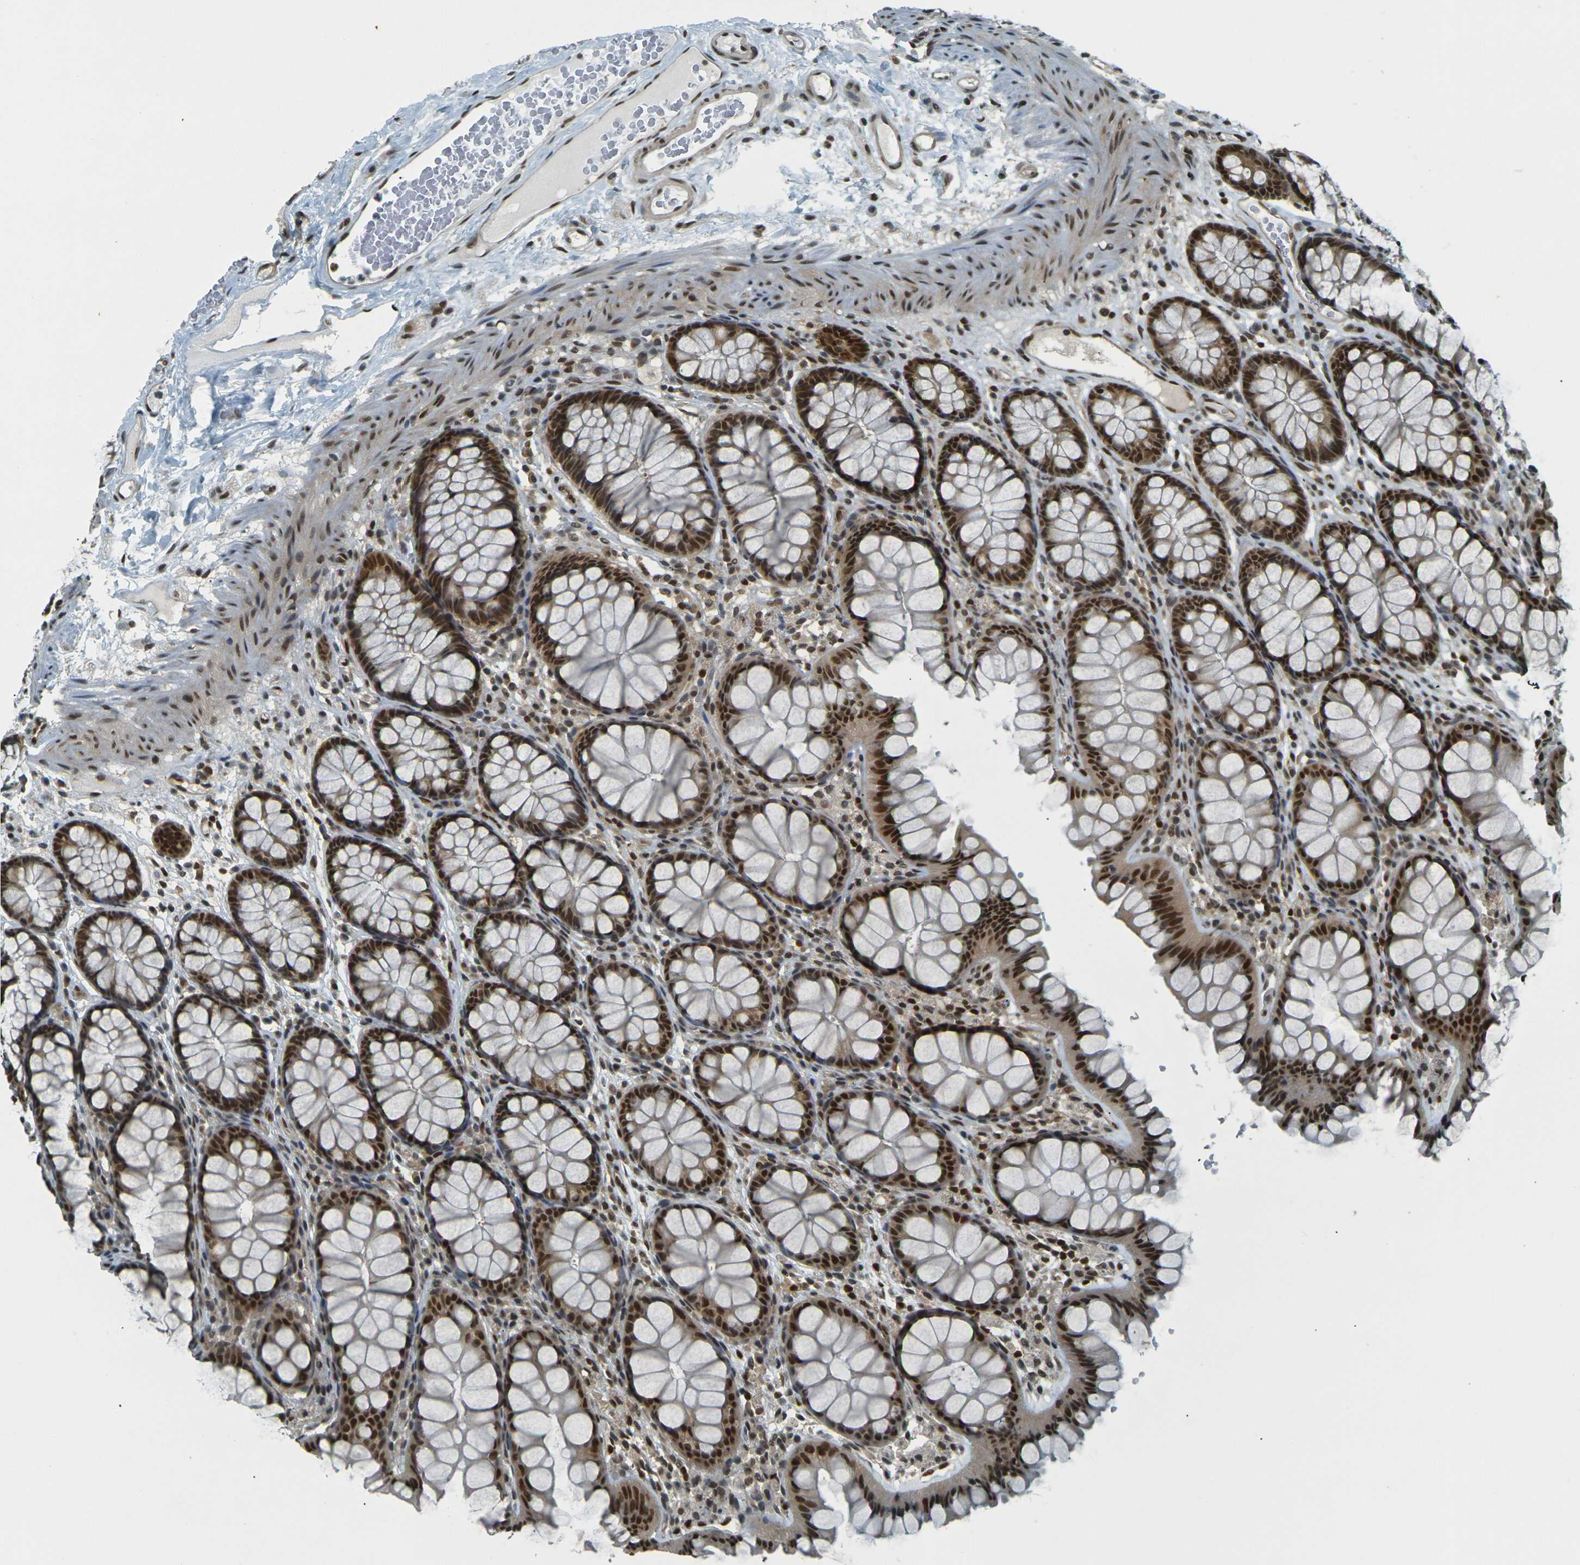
{"staining": {"intensity": "strong", "quantity": ">75%", "location": "nuclear"}, "tissue": "colon", "cell_type": "Endothelial cells", "image_type": "normal", "snomed": [{"axis": "morphology", "description": "Normal tissue, NOS"}, {"axis": "topography", "description": "Colon"}], "caption": "The immunohistochemical stain labels strong nuclear positivity in endothelial cells of benign colon.", "gene": "NHEJ1", "patient": {"sex": "female", "age": 55}}